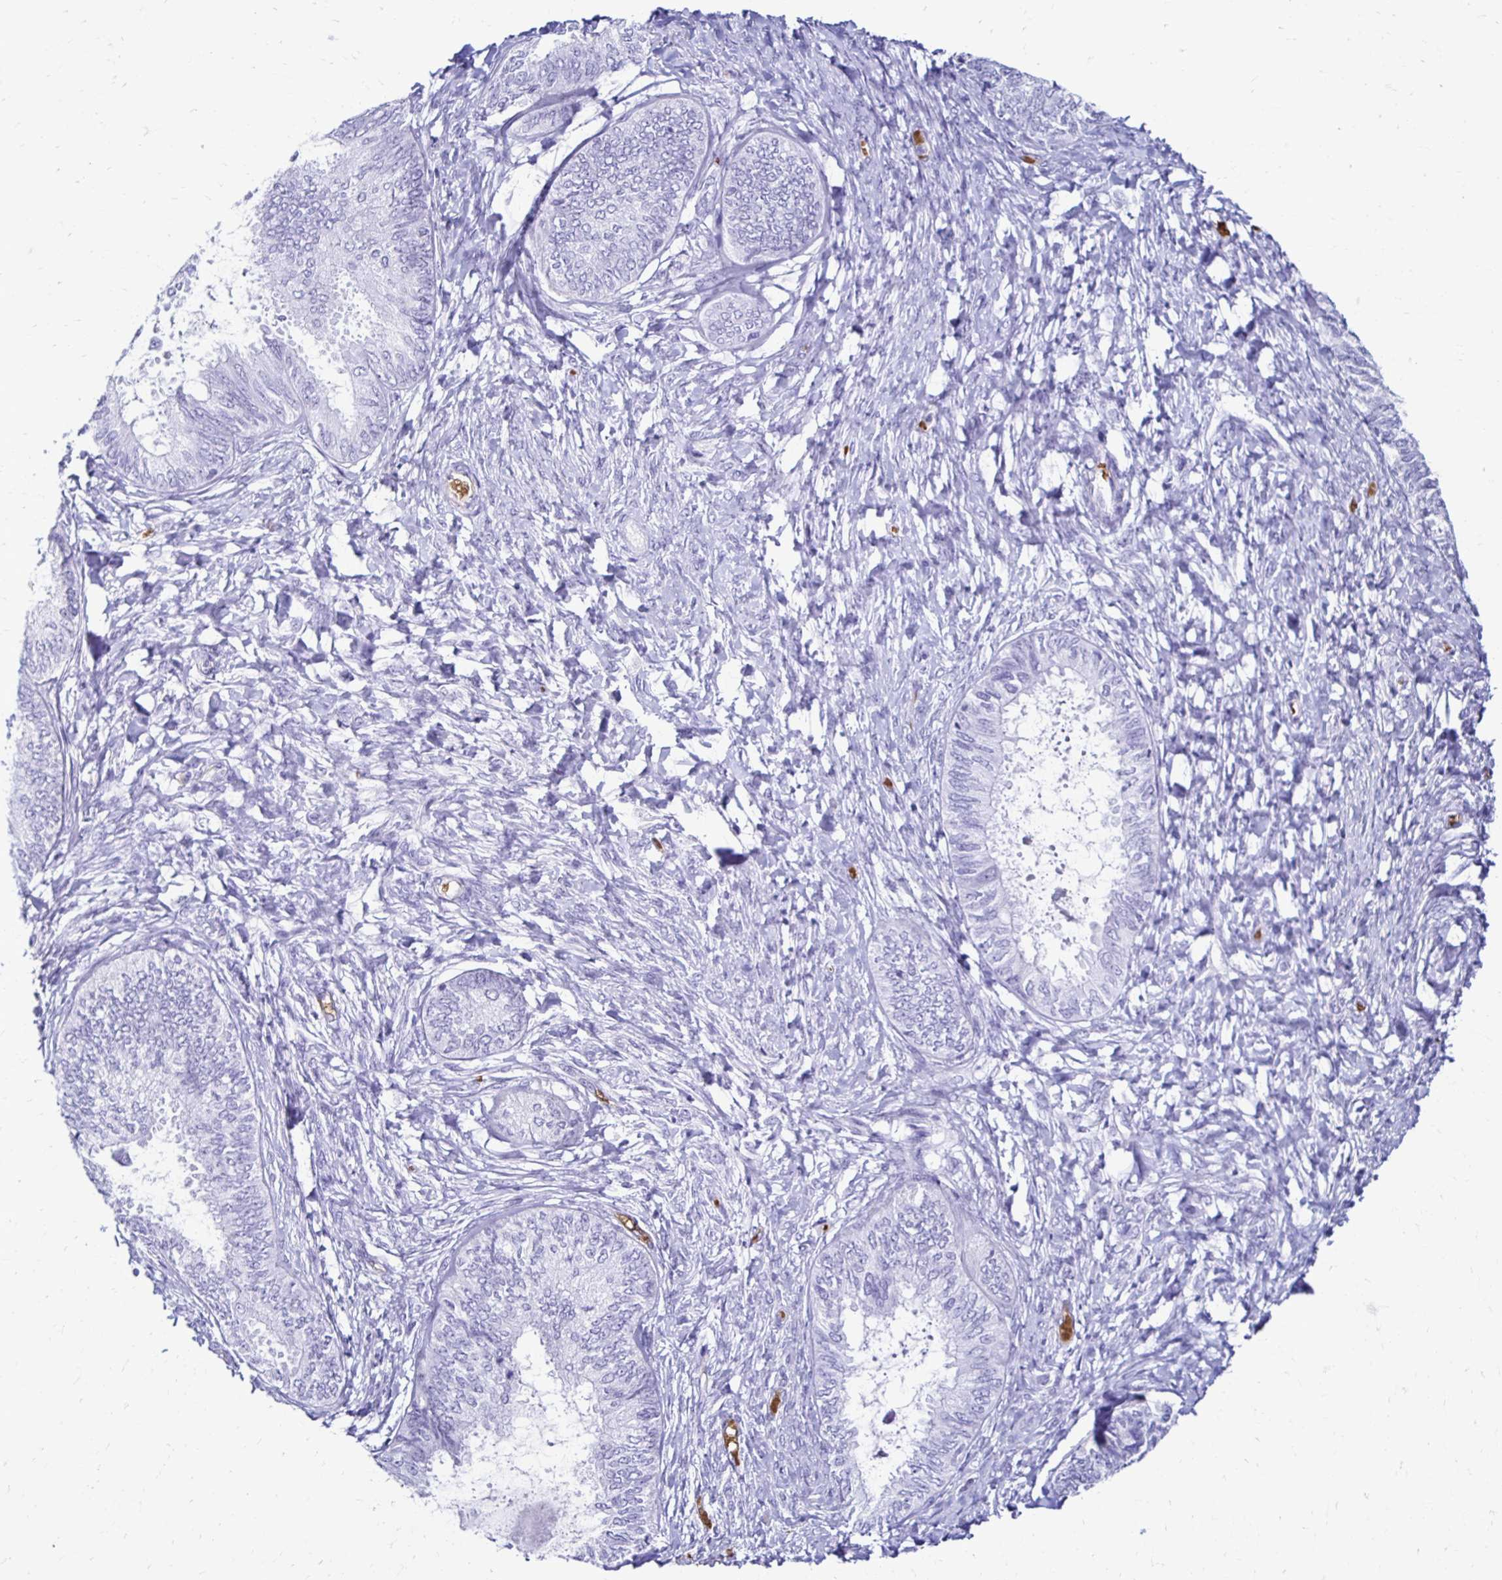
{"staining": {"intensity": "negative", "quantity": "none", "location": "none"}, "tissue": "ovarian cancer", "cell_type": "Tumor cells", "image_type": "cancer", "snomed": [{"axis": "morphology", "description": "Carcinoma, endometroid"}, {"axis": "topography", "description": "Ovary"}], "caption": "There is no significant positivity in tumor cells of ovarian cancer (endometroid carcinoma).", "gene": "RHBDL3", "patient": {"sex": "female", "age": 70}}